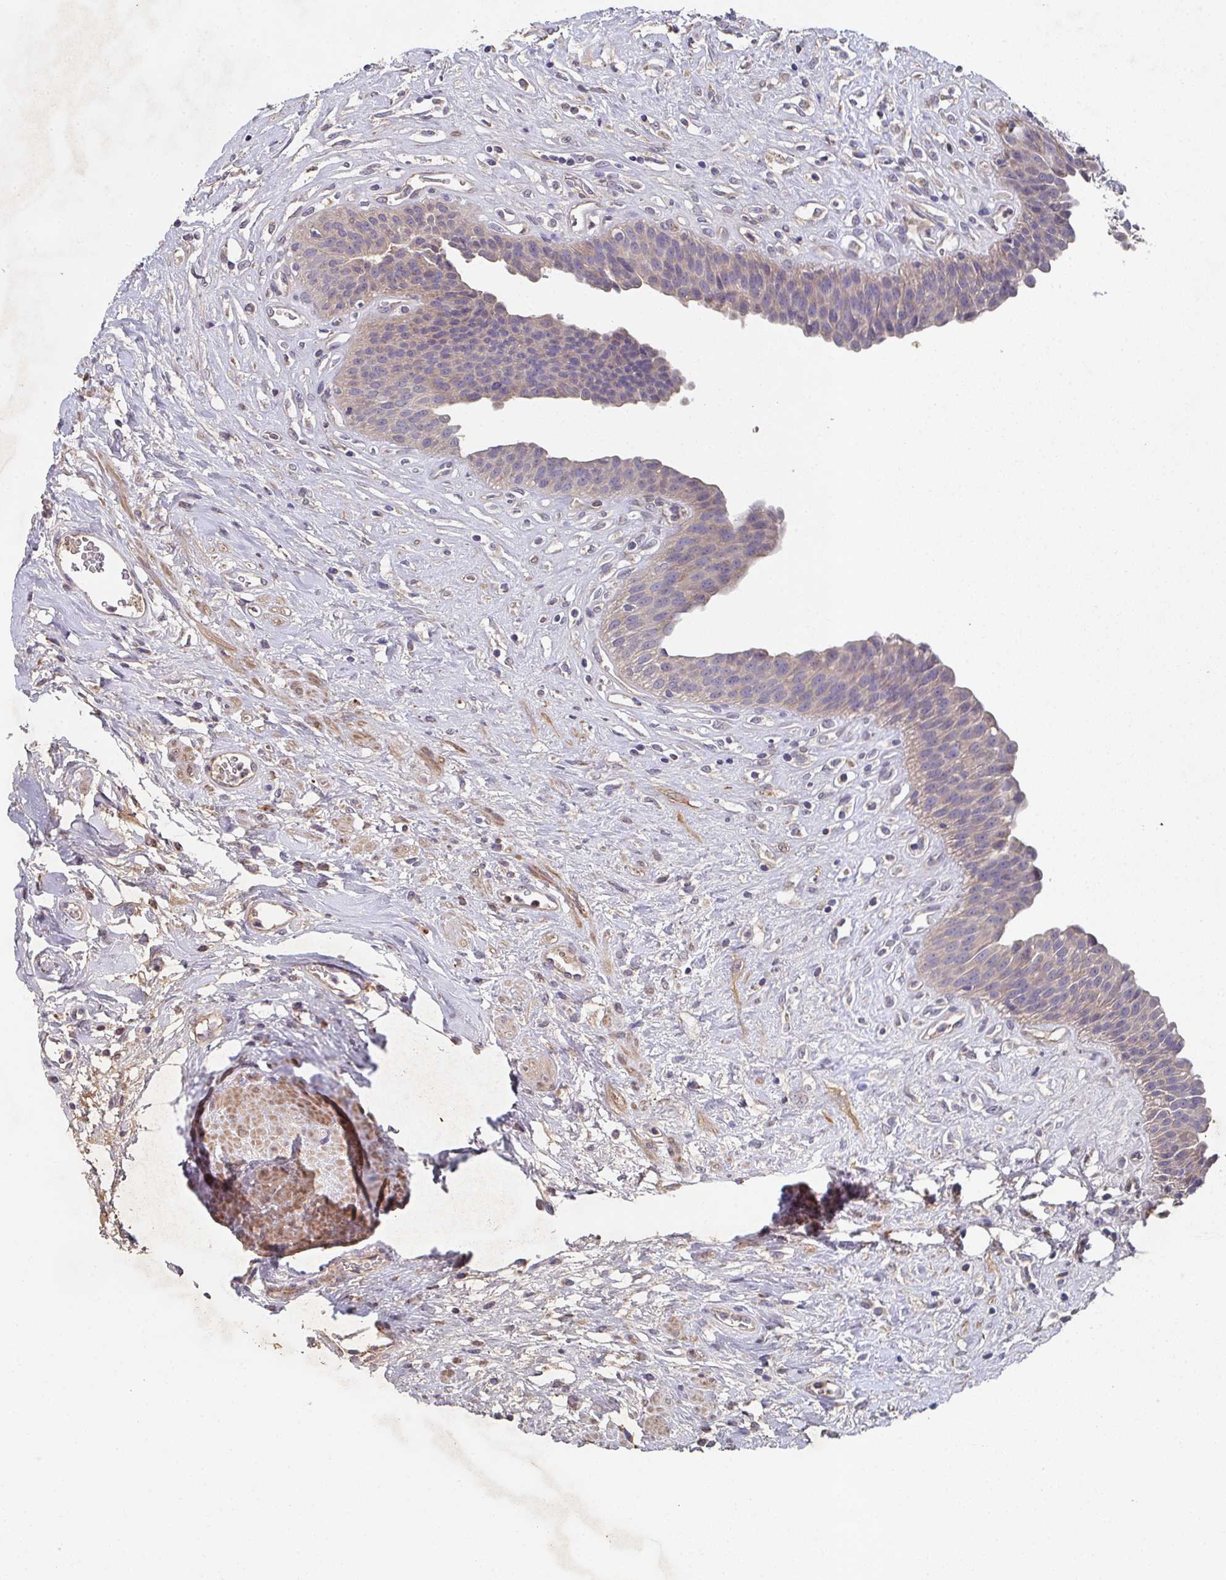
{"staining": {"intensity": "moderate", "quantity": "25%-75%", "location": "cytoplasmic/membranous"}, "tissue": "urinary bladder", "cell_type": "Urothelial cells", "image_type": "normal", "snomed": [{"axis": "morphology", "description": "Normal tissue, NOS"}, {"axis": "topography", "description": "Urinary bladder"}], "caption": "Urinary bladder stained for a protein exhibits moderate cytoplasmic/membranous positivity in urothelial cells. The staining was performed using DAB, with brown indicating positive protein expression. Nuclei are stained blue with hematoxylin.", "gene": "MT", "patient": {"sex": "female", "age": 56}}